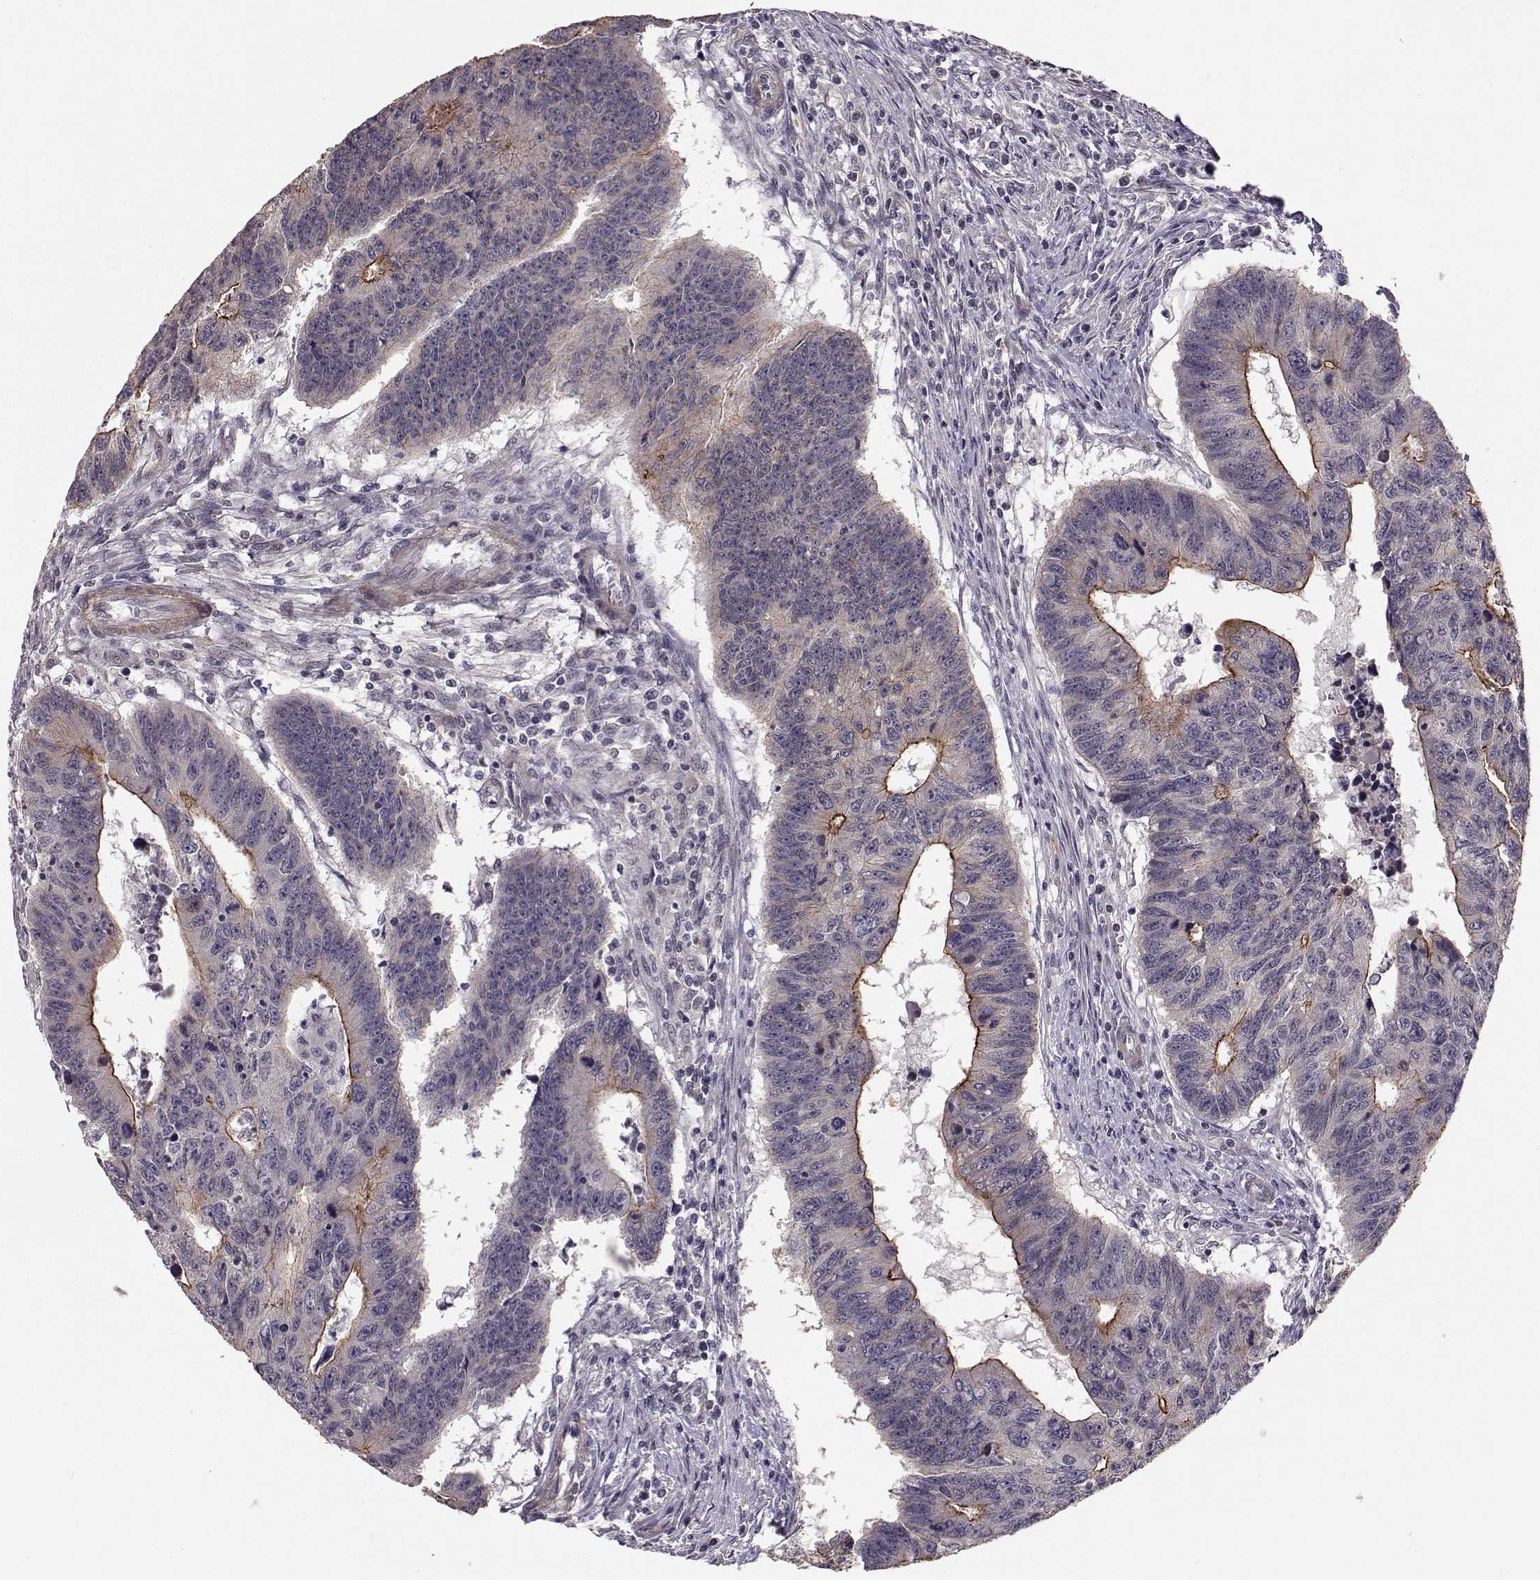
{"staining": {"intensity": "moderate", "quantity": "<25%", "location": "cytoplasmic/membranous"}, "tissue": "colorectal cancer", "cell_type": "Tumor cells", "image_type": "cancer", "snomed": [{"axis": "morphology", "description": "Adenocarcinoma, NOS"}, {"axis": "topography", "description": "Rectum"}], "caption": "Protein analysis of colorectal adenocarcinoma tissue demonstrates moderate cytoplasmic/membranous expression in about <25% of tumor cells.", "gene": "PLEKHG3", "patient": {"sex": "female", "age": 85}}